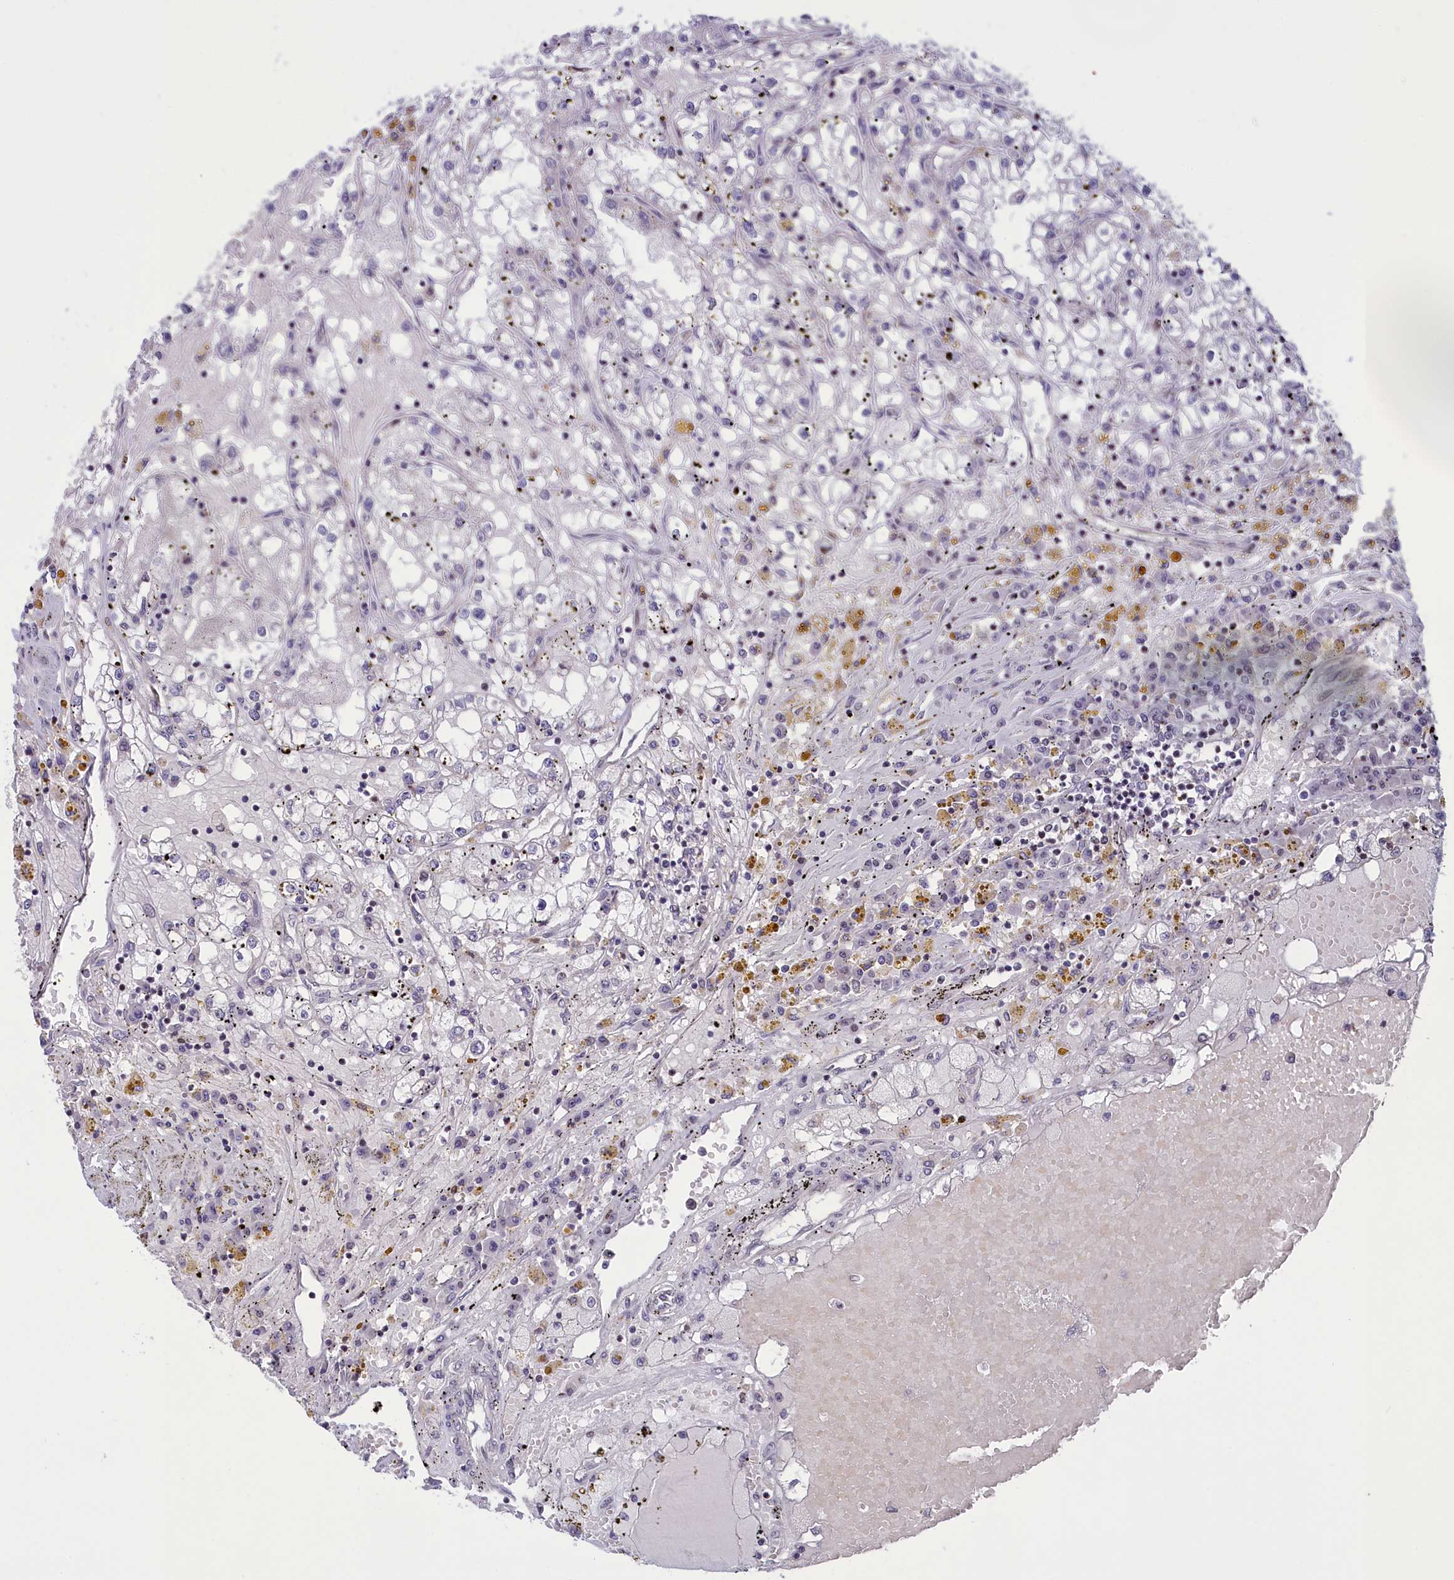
{"staining": {"intensity": "negative", "quantity": "none", "location": "none"}, "tissue": "renal cancer", "cell_type": "Tumor cells", "image_type": "cancer", "snomed": [{"axis": "morphology", "description": "Adenocarcinoma, NOS"}, {"axis": "topography", "description": "Kidney"}], "caption": "Immunohistochemistry (IHC) micrograph of neoplastic tissue: renal adenocarcinoma stained with DAB (3,3'-diaminobenzidine) reveals no significant protein positivity in tumor cells.", "gene": "CORO2A", "patient": {"sex": "male", "age": 56}}